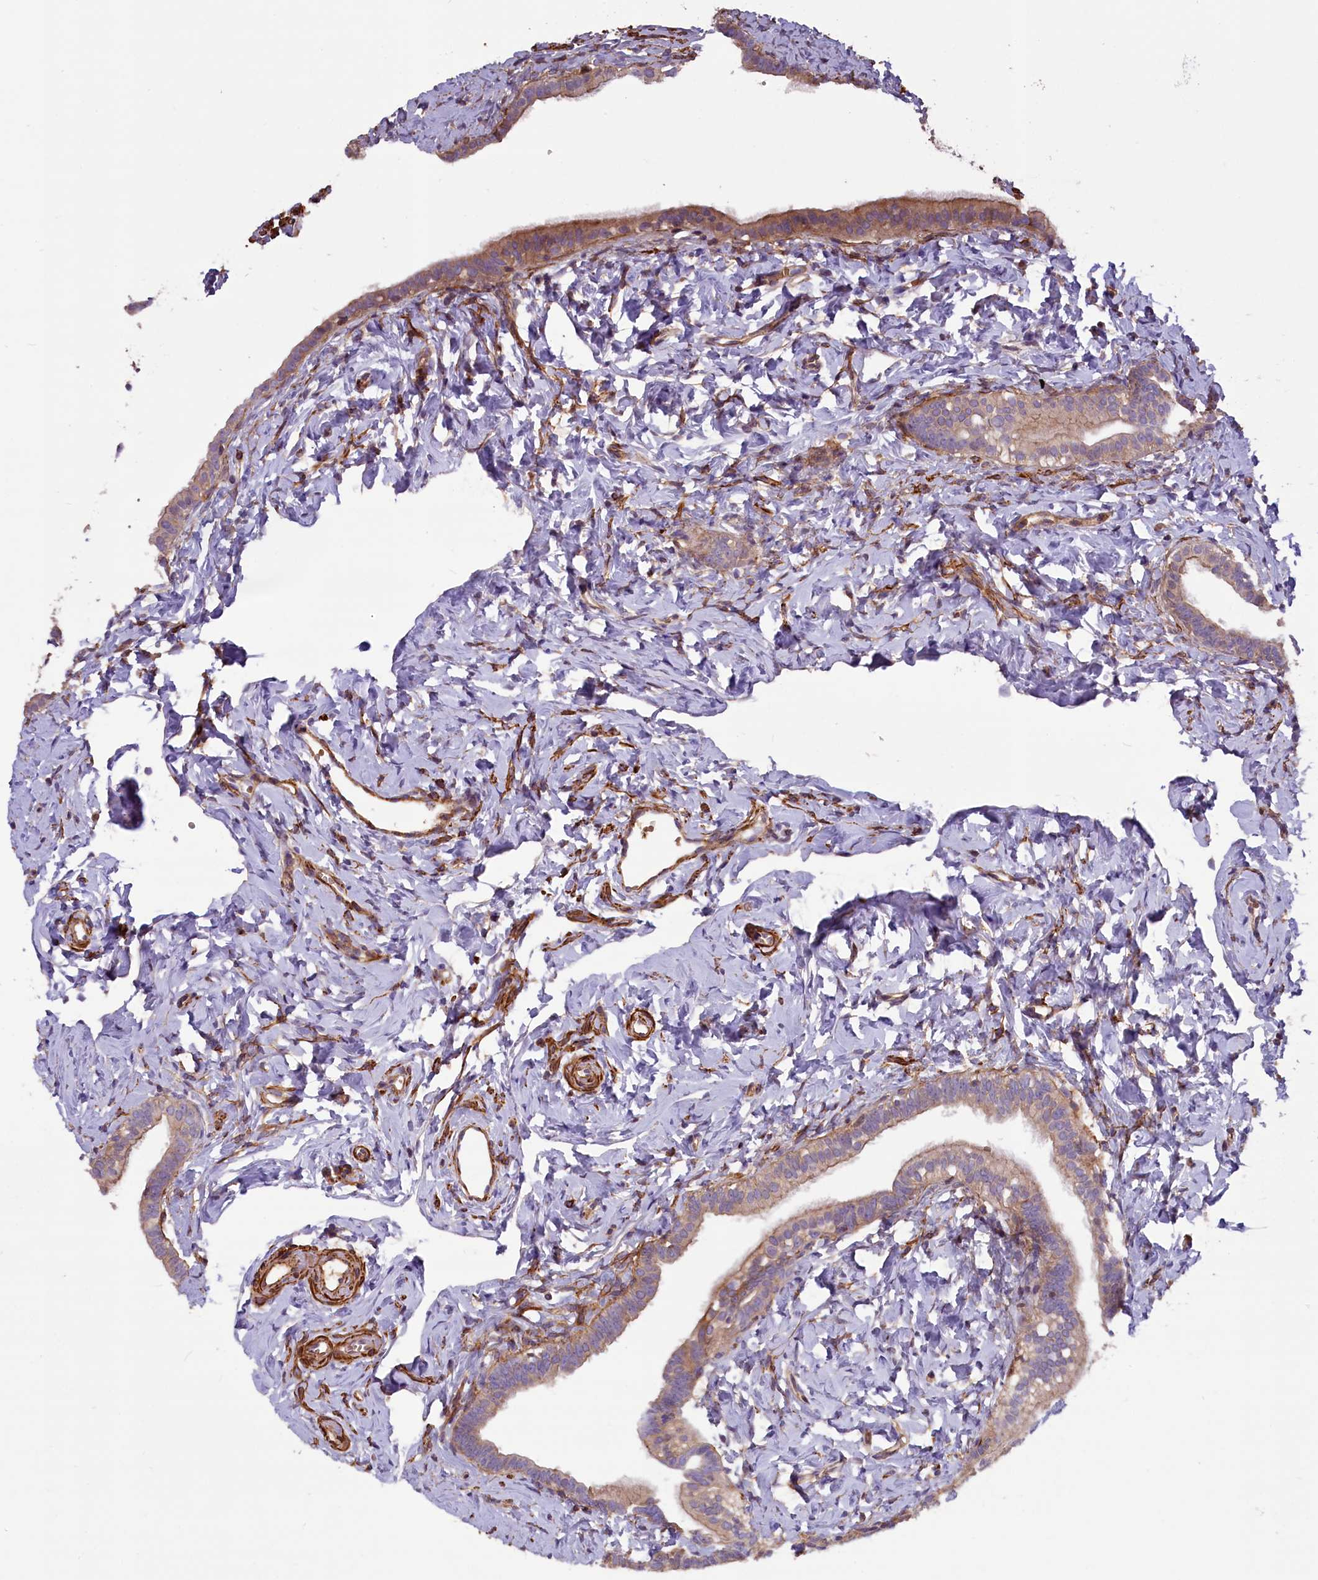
{"staining": {"intensity": "weak", "quantity": ">75%", "location": "cytoplasmic/membranous"}, "tissue": "fallopian tube", "cell_type": "Glandular cells", "image_type": "normal", "snomed": [{"axis": "morphology", "description": "Normal tissue, NOS"}, {"axis": "topography", "description": "Fallopian tube"}], "caption": "Protein expression by IHC displays weak cytoplasmic/membranous expression in about >75% of glandular cells in benign fallopian tube. (DAB IHC with brightfield microscopy, high magnification).", "gene": "FUZ", "patient": {"sex": "female", "age": 66}}